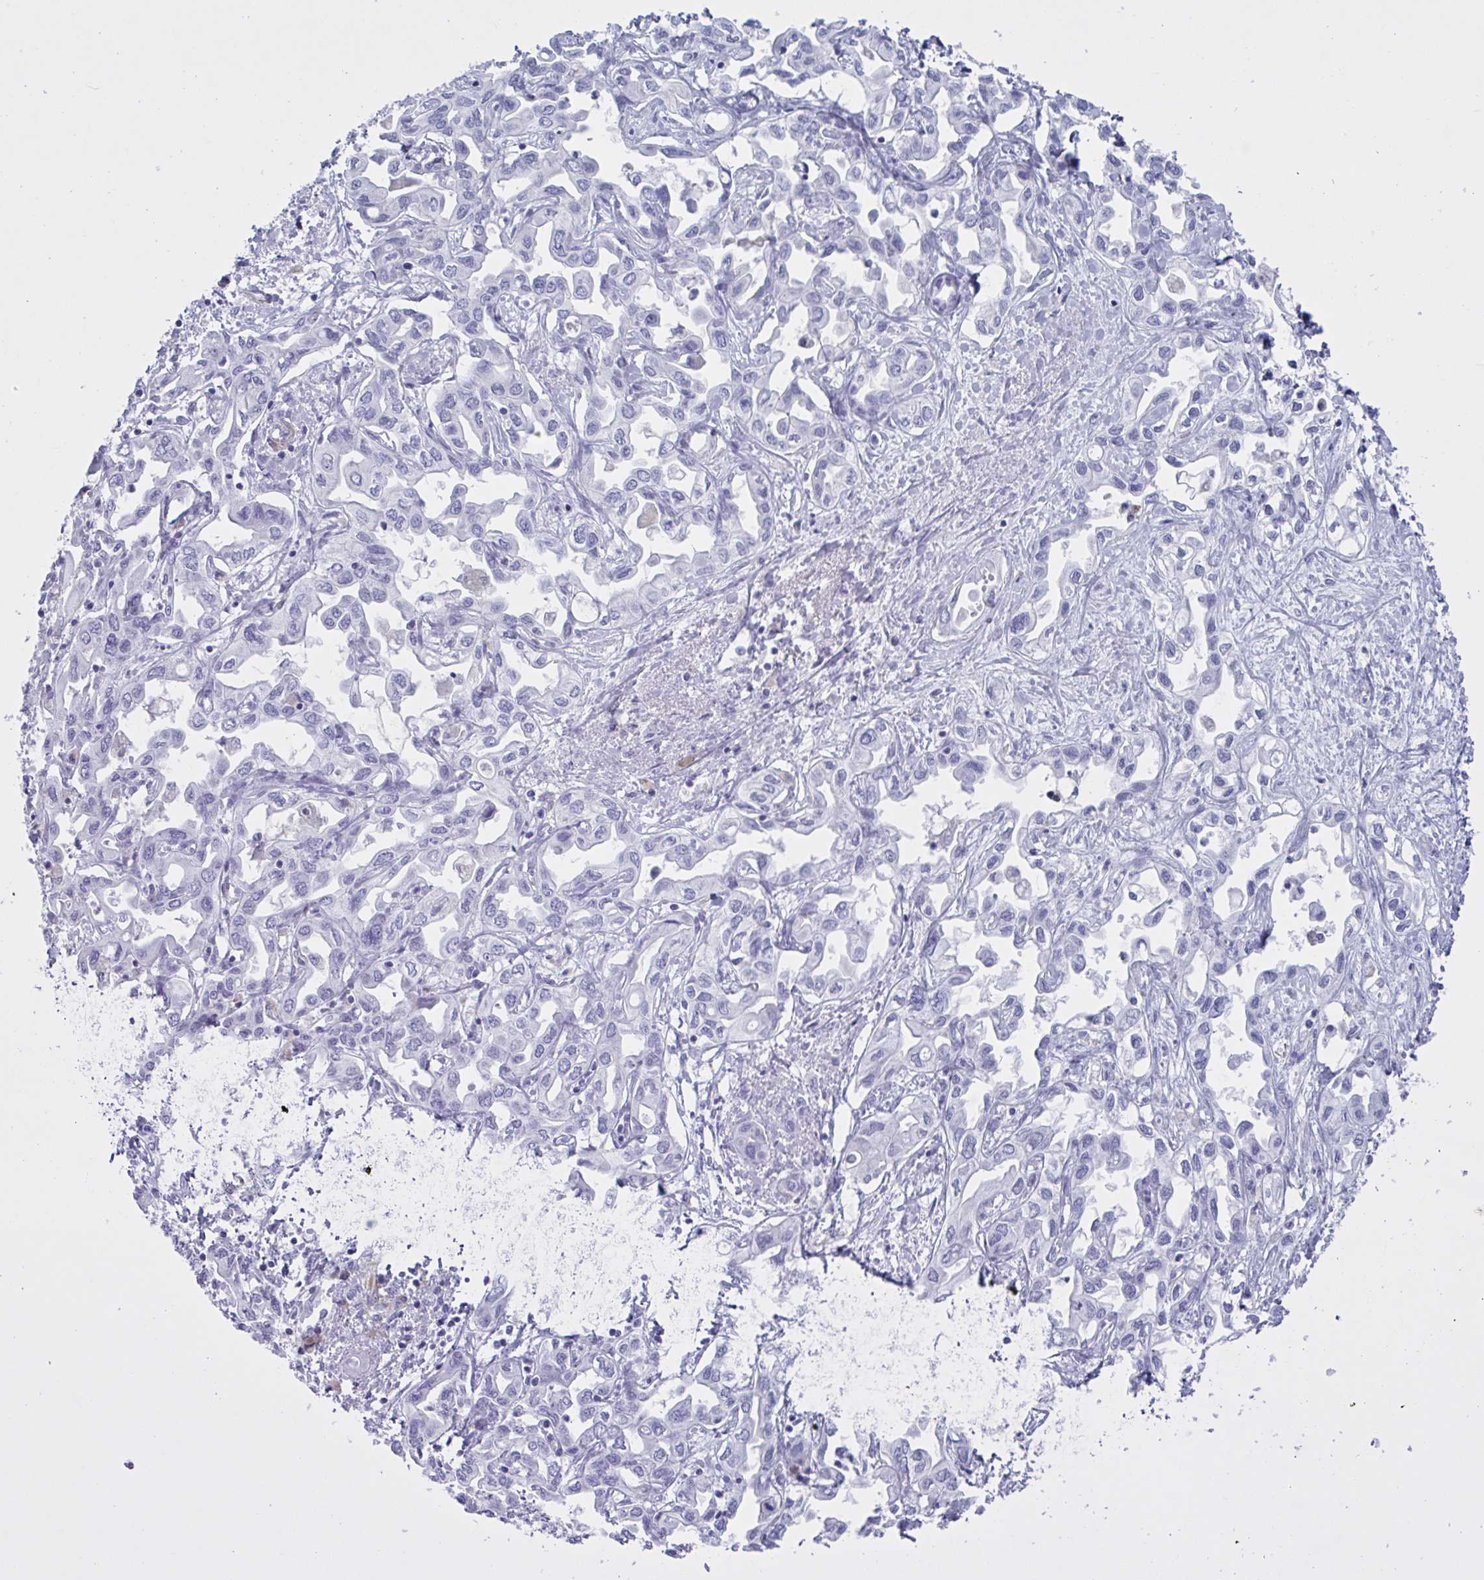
{"staining": {"intensity": "negative", "quantity": "none", "location": "none"}, "tissue": "liver cancer", "cell_type": "Tumor cells", "image_type": "cancer", "snomed": [{"axis": "morphology", "description": "Cholangiocarcinoma"}, {"axis": "topography", "description": "Liver"}], "caption": "Histopathology image shows no protein expression in tumor cells of cholangiocarcinoma (liver) tissue.", "gene": "TMEM86B", "patient": {"sex": "female", "age": 64}}